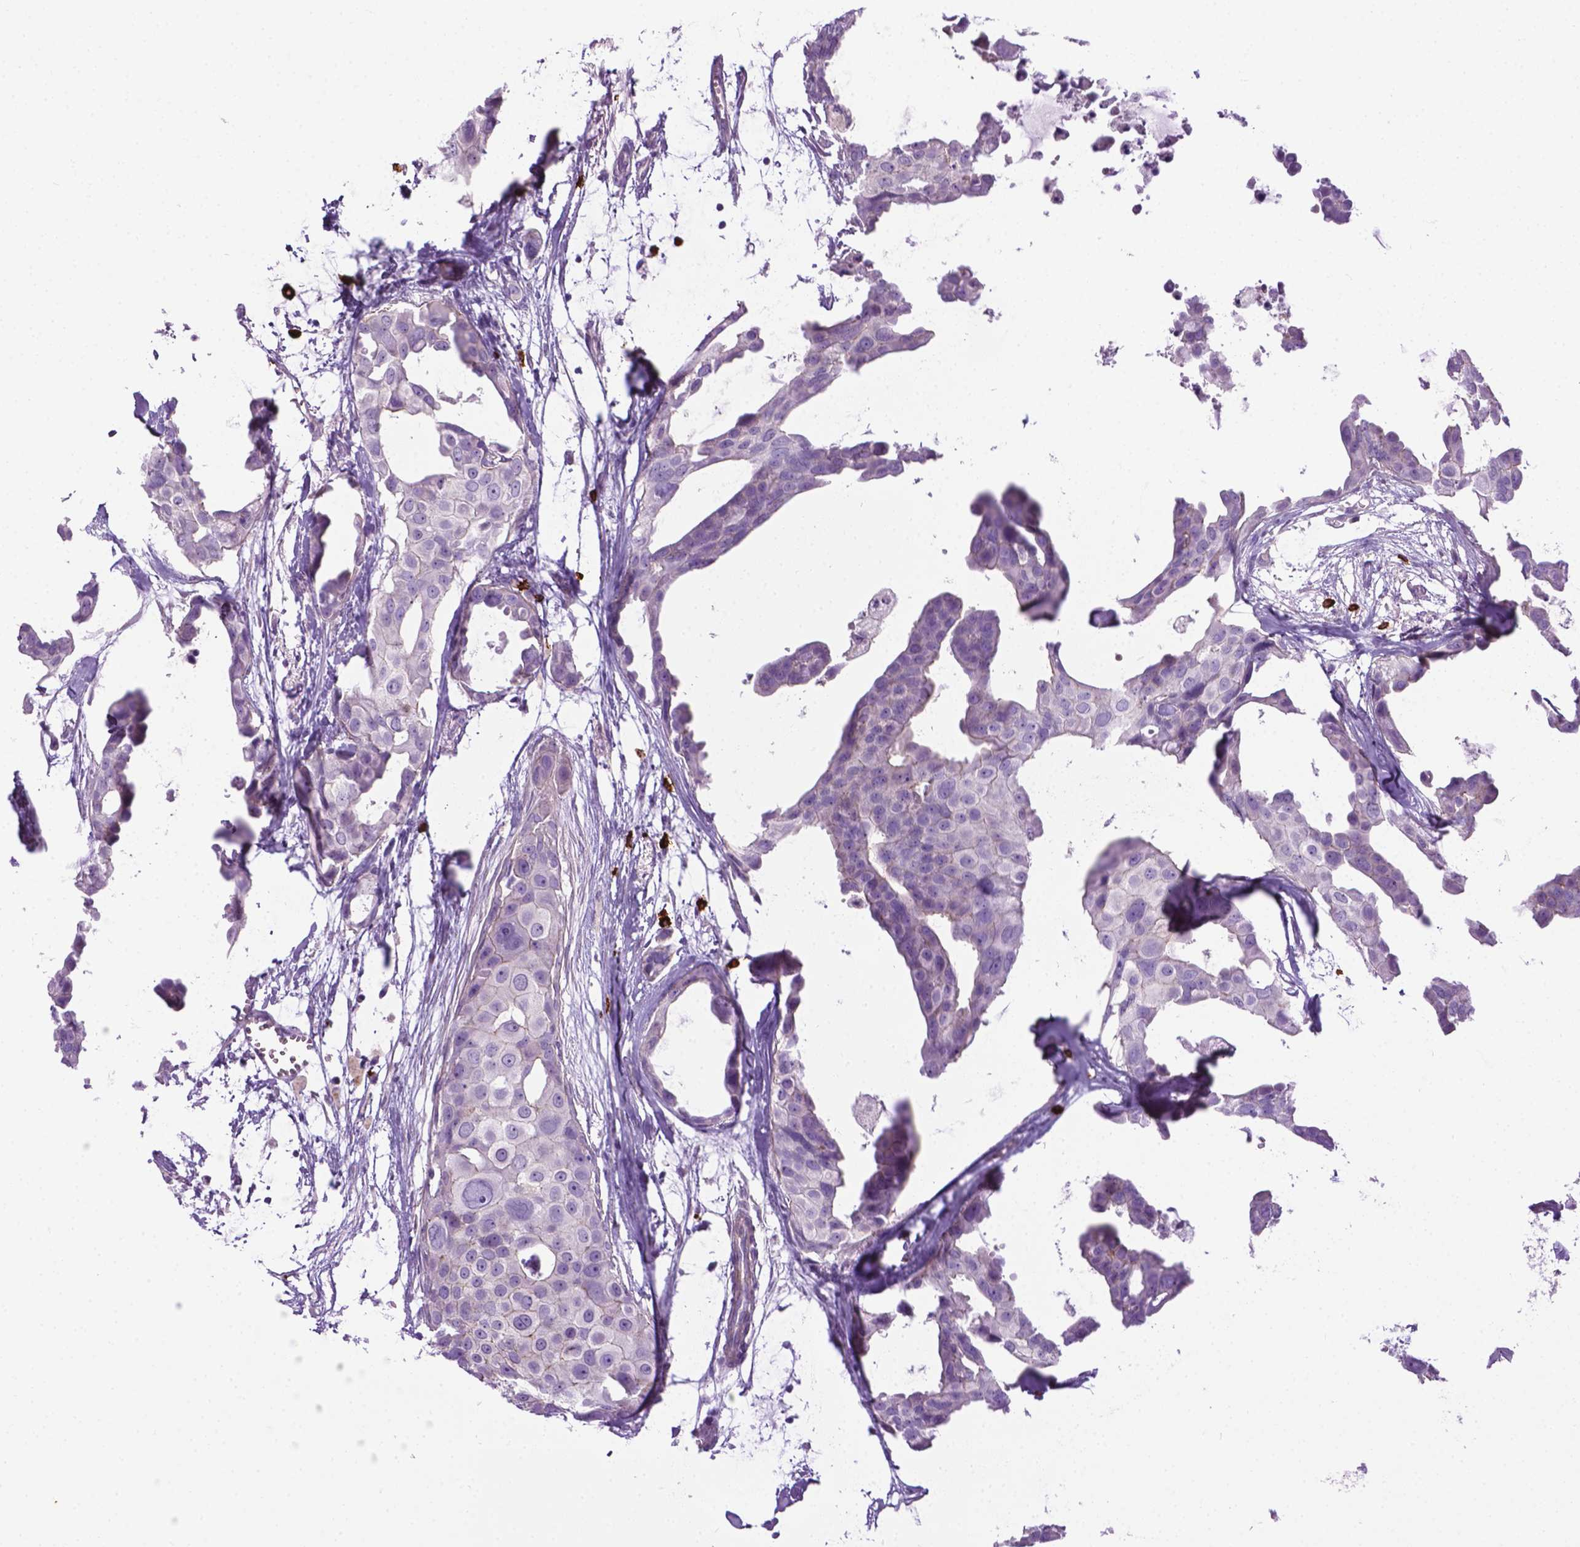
{"staining": {"intensity": "negative", "quantity": "none", "location": "none"}, "tissue": "breast cancer", "cell_type": "Tumor cells", "image_type": "cancer", "snomed": [{"axis": "morphology", "description": "Duct carcinoma"}, {"axis": "topography", "description": "Breast"}], "caption": "DAB immunohistochemical staining of human breast cancer (intraductal carcinoma) demonstrates no significant staining in tumor cells. The staining was performed using DAB (3,3'-diaminobenzidine) to visualize the protein expression in brown, while the nuclei were stained in blue with hematoxylin (Magnification: 20x).", "gene": "SPECC1L", "patient": {"sex": "female", "age": 38}}